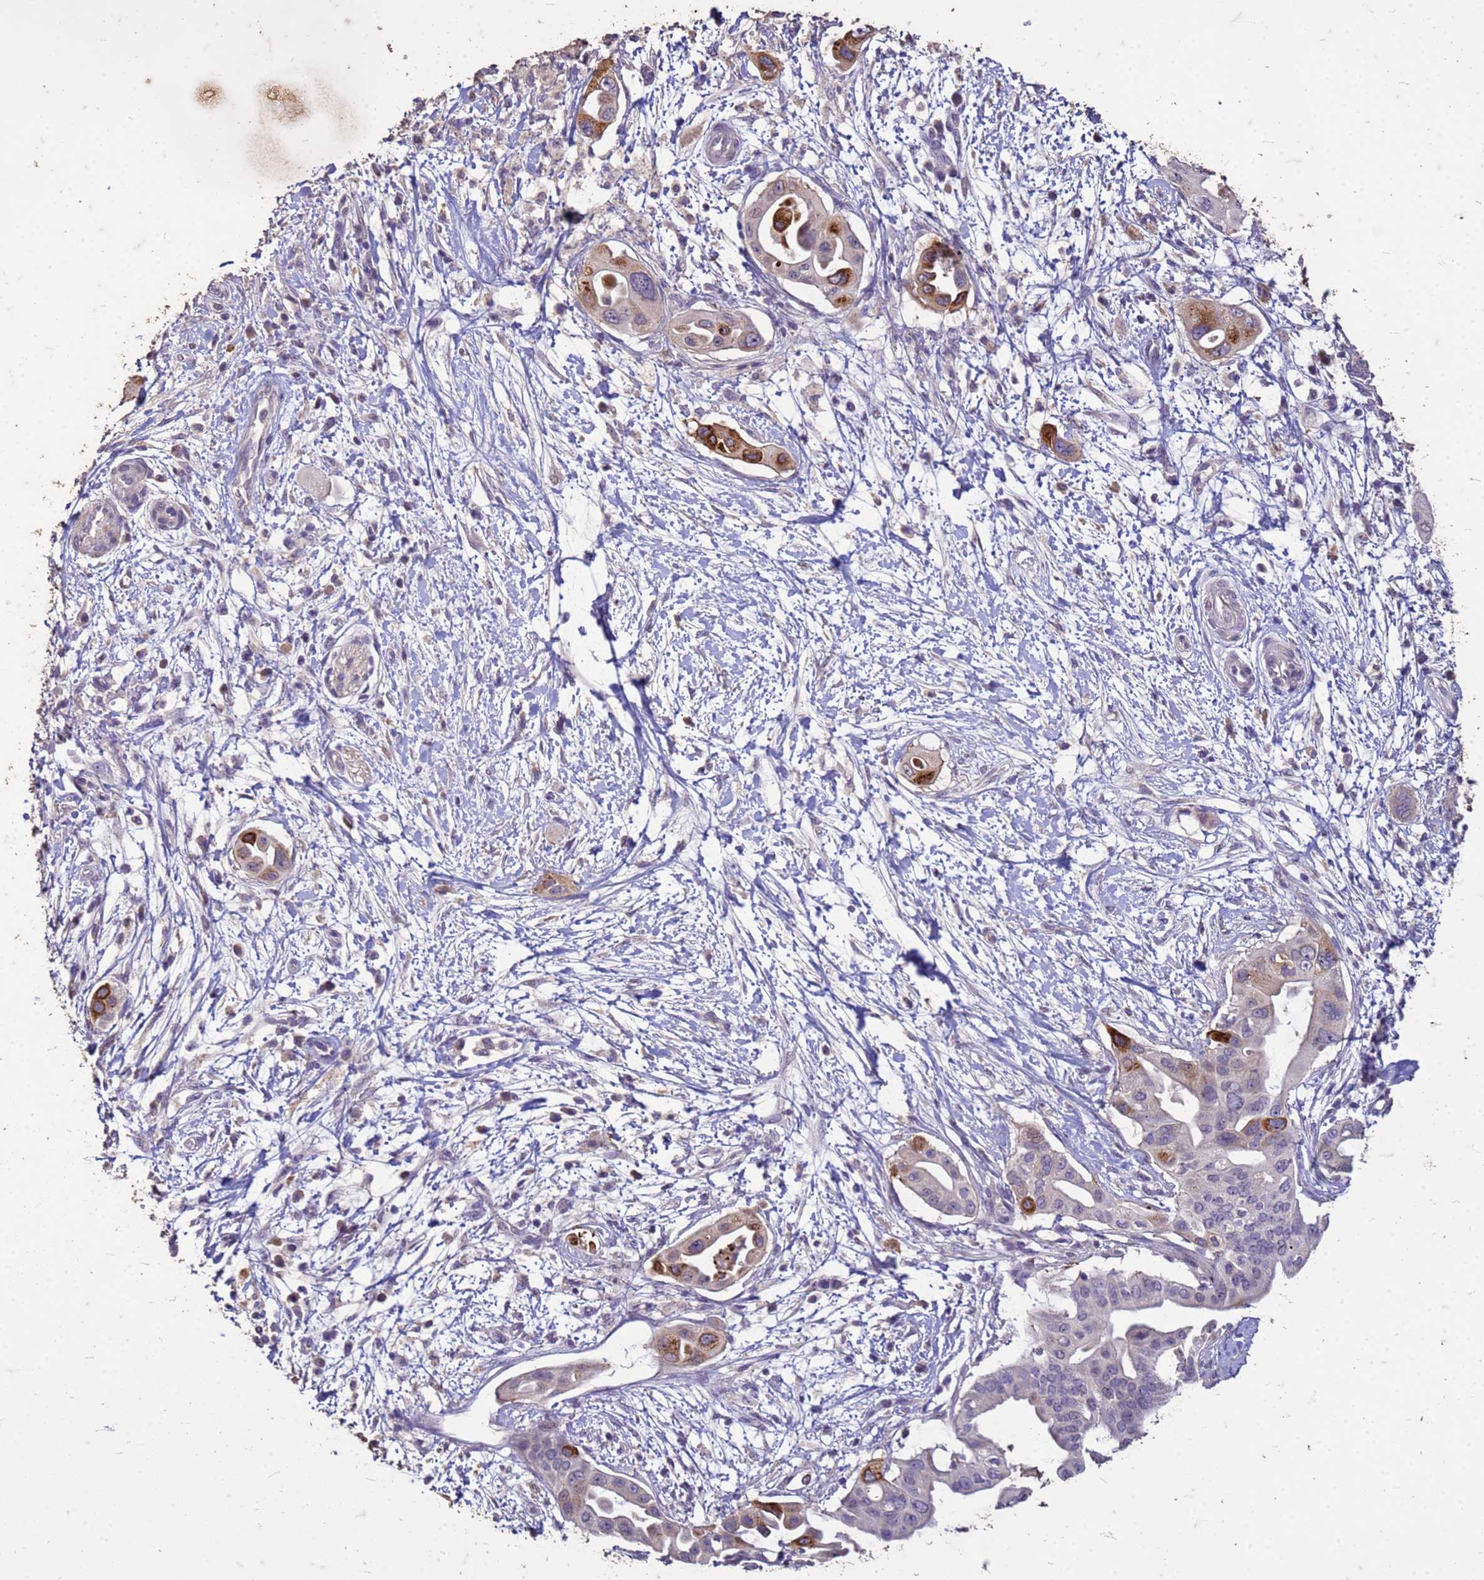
{"staining": {"intensity": "strong", "quantity": "<25%", "location": "cytoplasmic/membranous"}, "tissue": "pancreatic cancer", "cell_type": "Tumor cells", "image_type": "cancer", "snomed": [{"axis": "morphology", "description": "Adenocarcinoma, NOS"}, {"axis": "topography", "description": "Pancreas"}], "caption": "A brown stain highlights strong cytoplasmic/membranous staining of a protein in pancreatic adenocarcinoma tumor cells. Nuclei are stained in blue.", "gene": "FAM184B", "patient": {"sex": "male", "age": 68}}